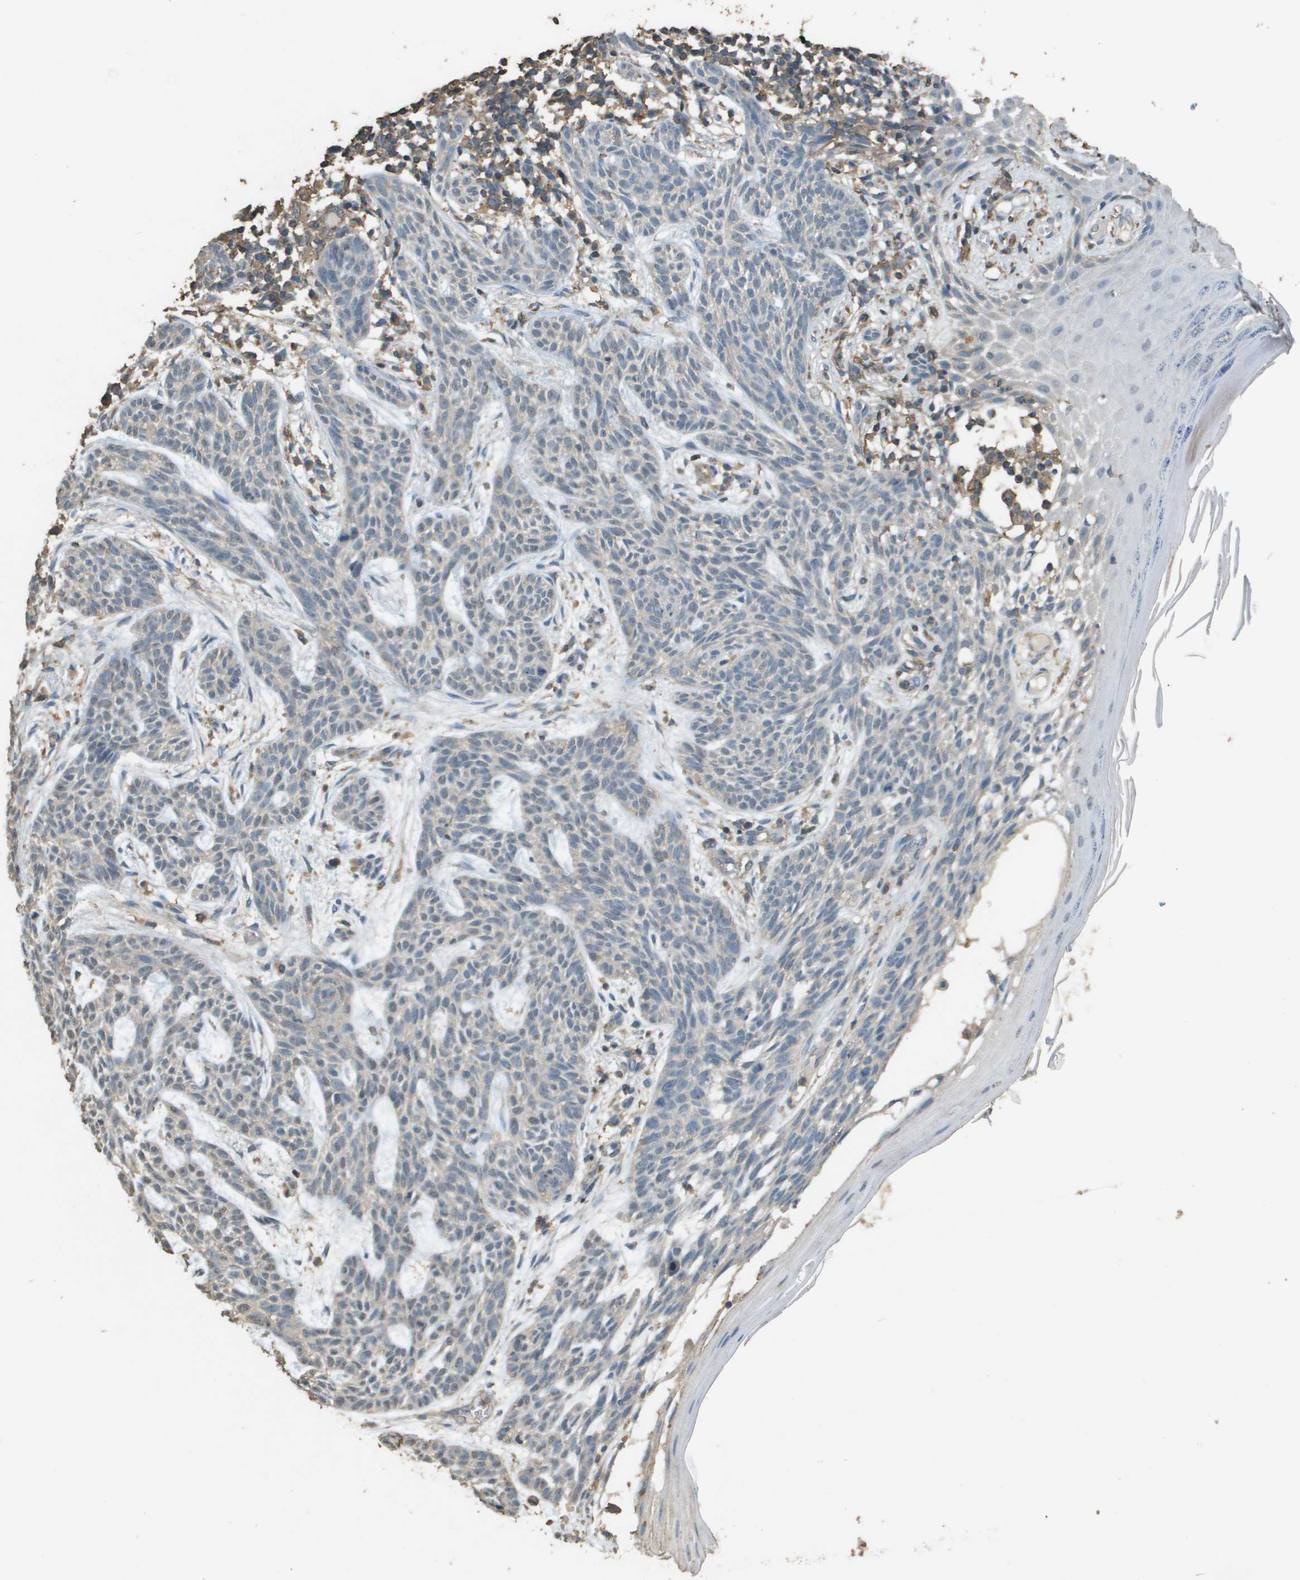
{"staining": {"intensity": "negative", "quantity": "none", "location": "none"}, "tissue": "skin cancer", "cell_type": "Tumor cells", "image_type": "cancer", "snomed": [{"axis": "morphology", "description": "Basal cell carcinoma"}, {"axis": "topography", "description": "Skin"}], "caption": "Immunohistochemistry image of human skin basal cell carcinoma stained for a protein (brown), which reveals no positivity in tumor cells. Brightfield microscopy of immunohistochemistry (IHC) stained with DAB (brown) and hematoxylin (blue), captured at high magnification.", "gene": "MS4A7", "patient": {"sex": "female", "age": 59}}